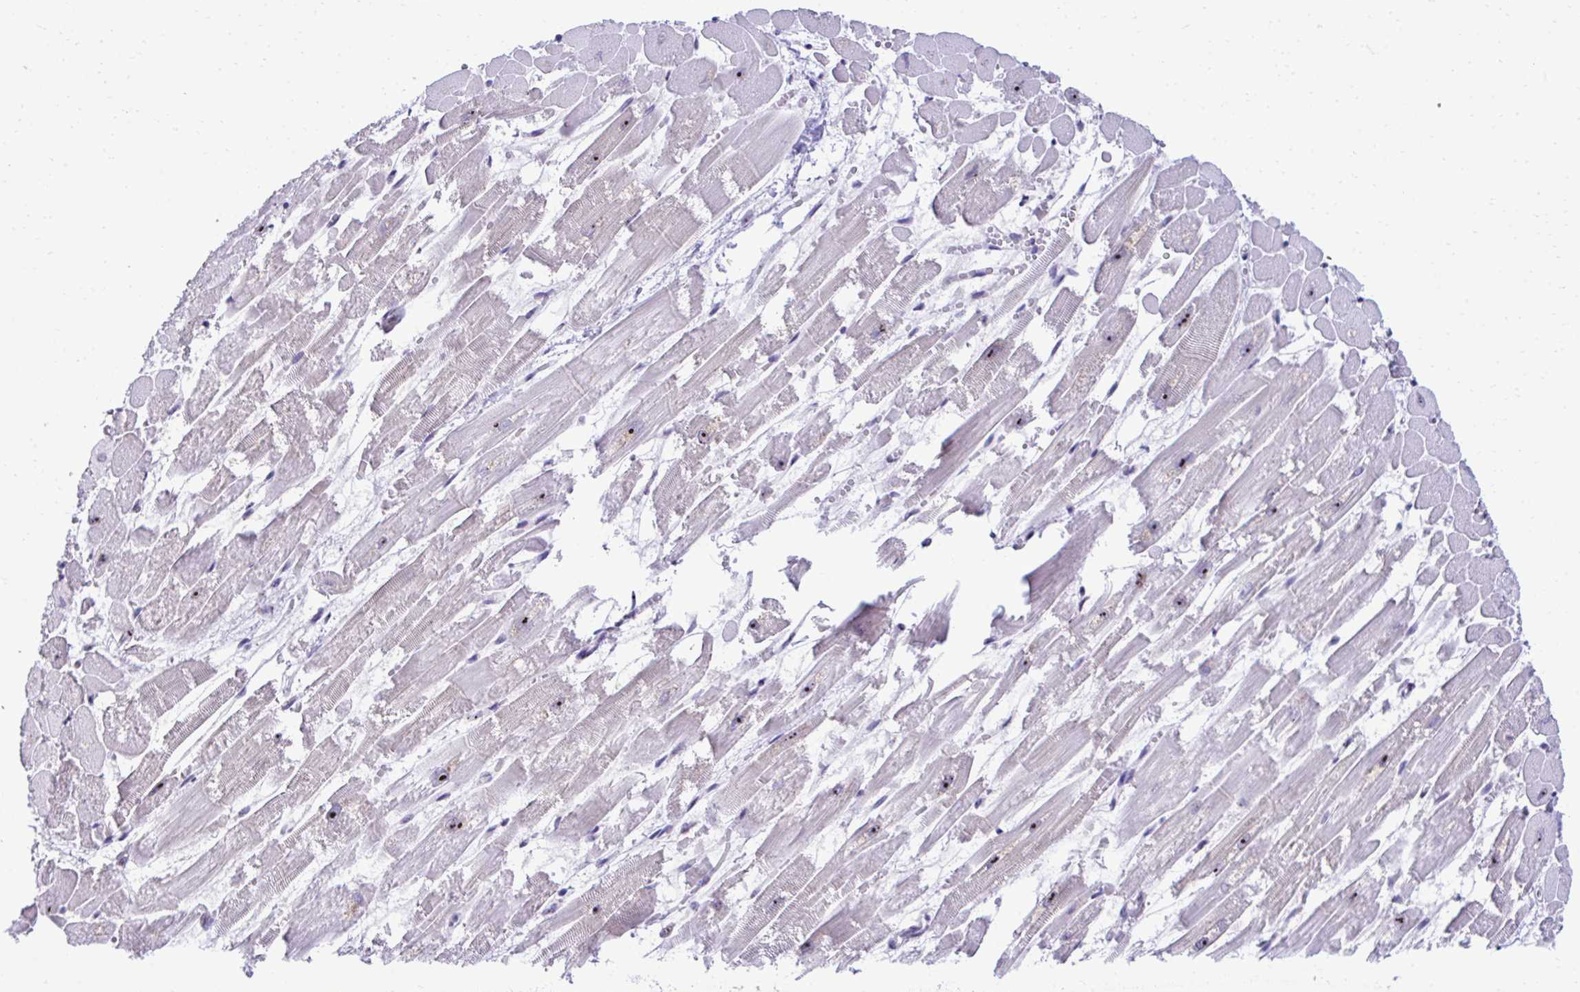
{"staining": {"intensity": "moderate", "quantity": "25%-75%", "location": "nuclear"}, "tissue": "heart muscle", "cell_type": "Cardiomyocytes", "image_type": "normal", "snomed": [{"axis": "morphology", "description": "Normal tissue, NOS"}, {"axis": "topography", "description": "Heart"}], "caption": "Immunohistochemical staining of unremarkable human heart muscle displays medium levels of moderate nuclear positivity in approximately 25%-75% of cardiomyocytes.", "gene": "CEP72", "patient": {"sex": "female", "age": 52}}